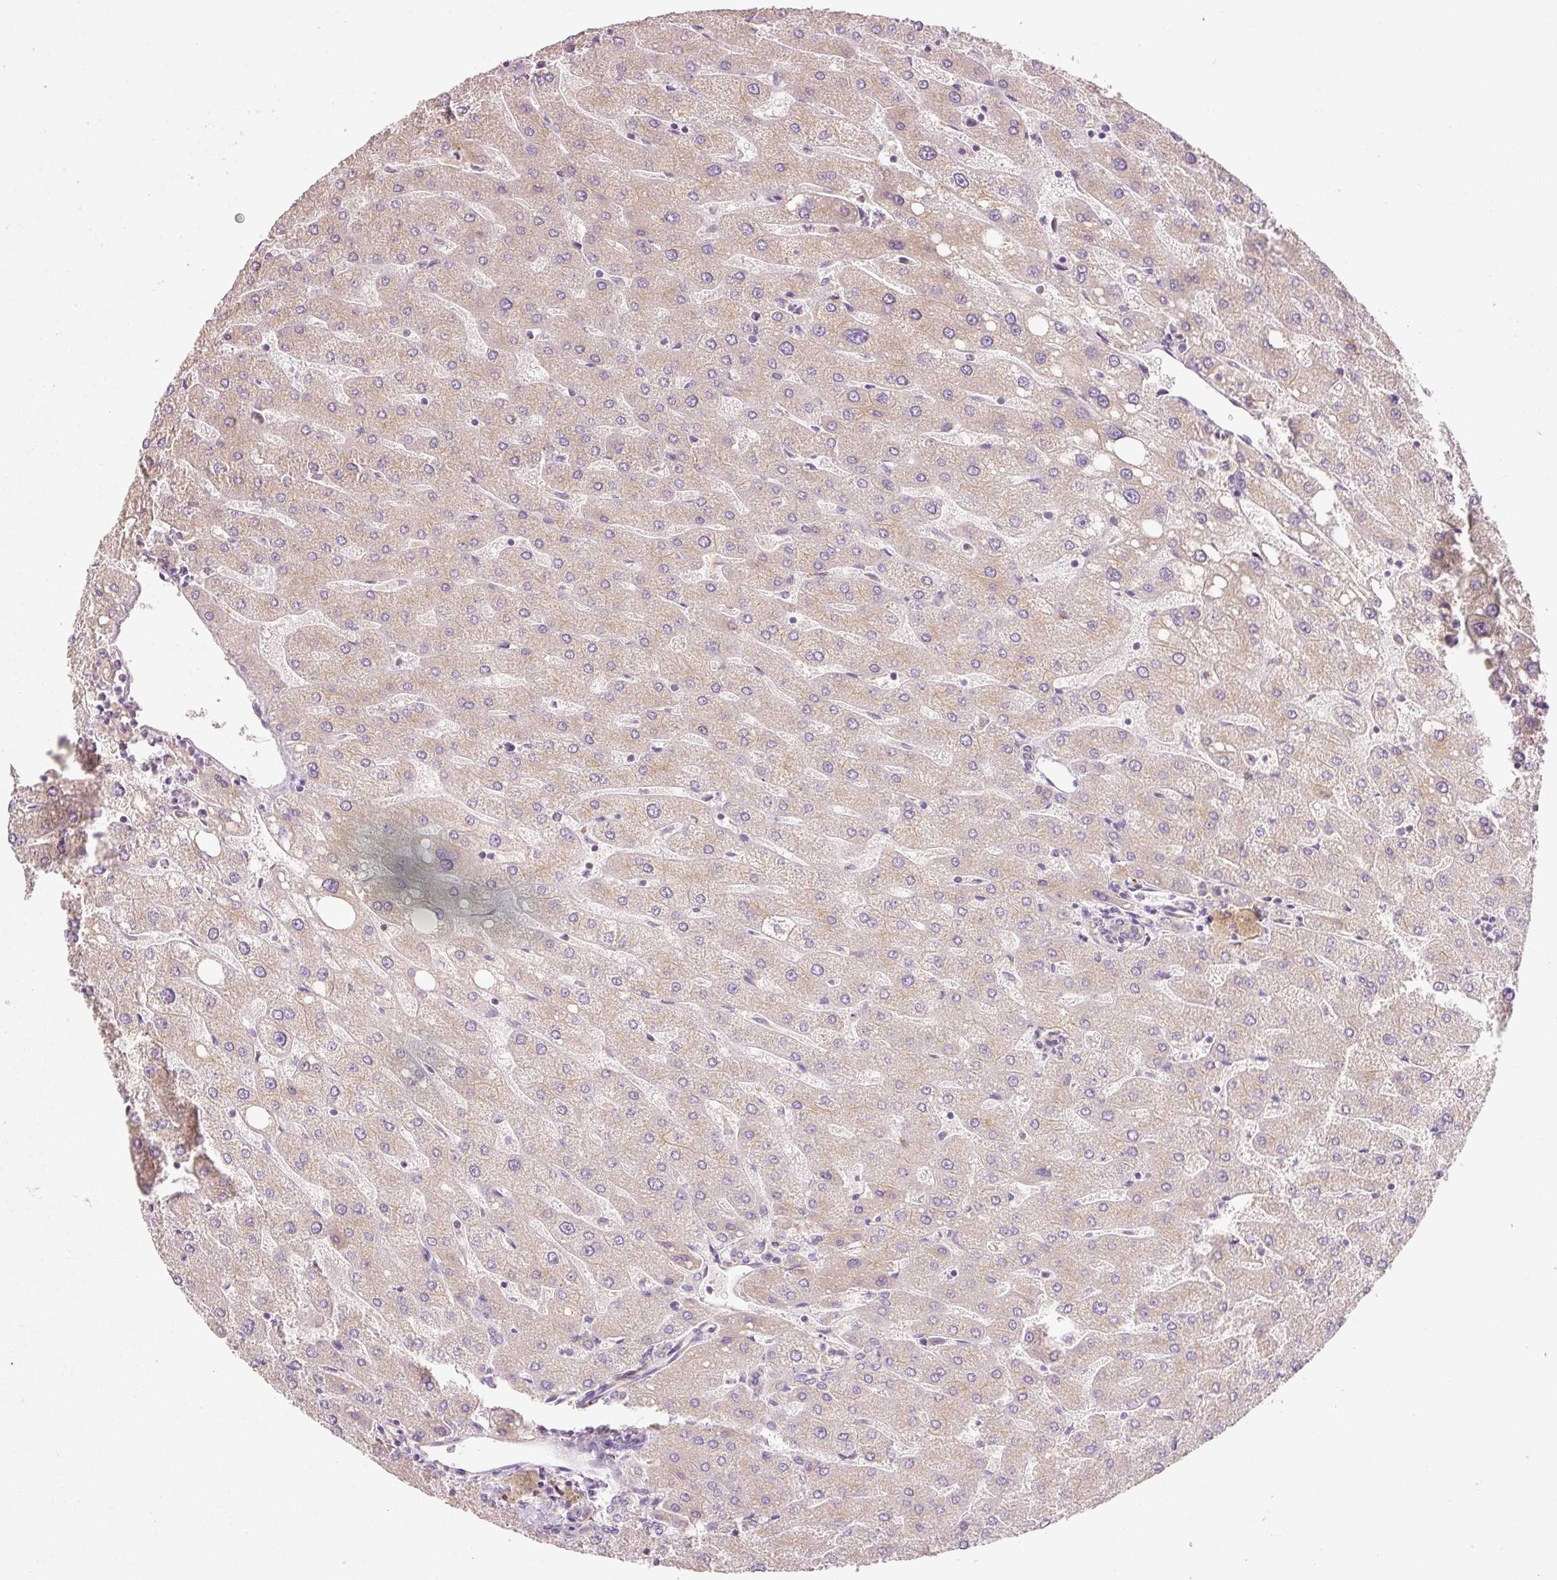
{"staining": {"intensity": "negative", "quantity": "none", "location": "none"}, "tissue": "liver", "cell_type": "Cholangiocytes", "image_type": "normal", "snomed": [{"axis": "morphology", "description": "Normal tissue, NOS"}, {"axis": "topography", "description": "Liver"}], "caption": "Benign liver was stained to show a protein in brown. There is no significant expression in cholangiocytes. (DAB (3,3'-diaminobenzidine) immunohistochemistry (IHC) with hematoxylin counter stain).", "gene": "RNF167", "patient": {"sex": "male", "age": 67}}